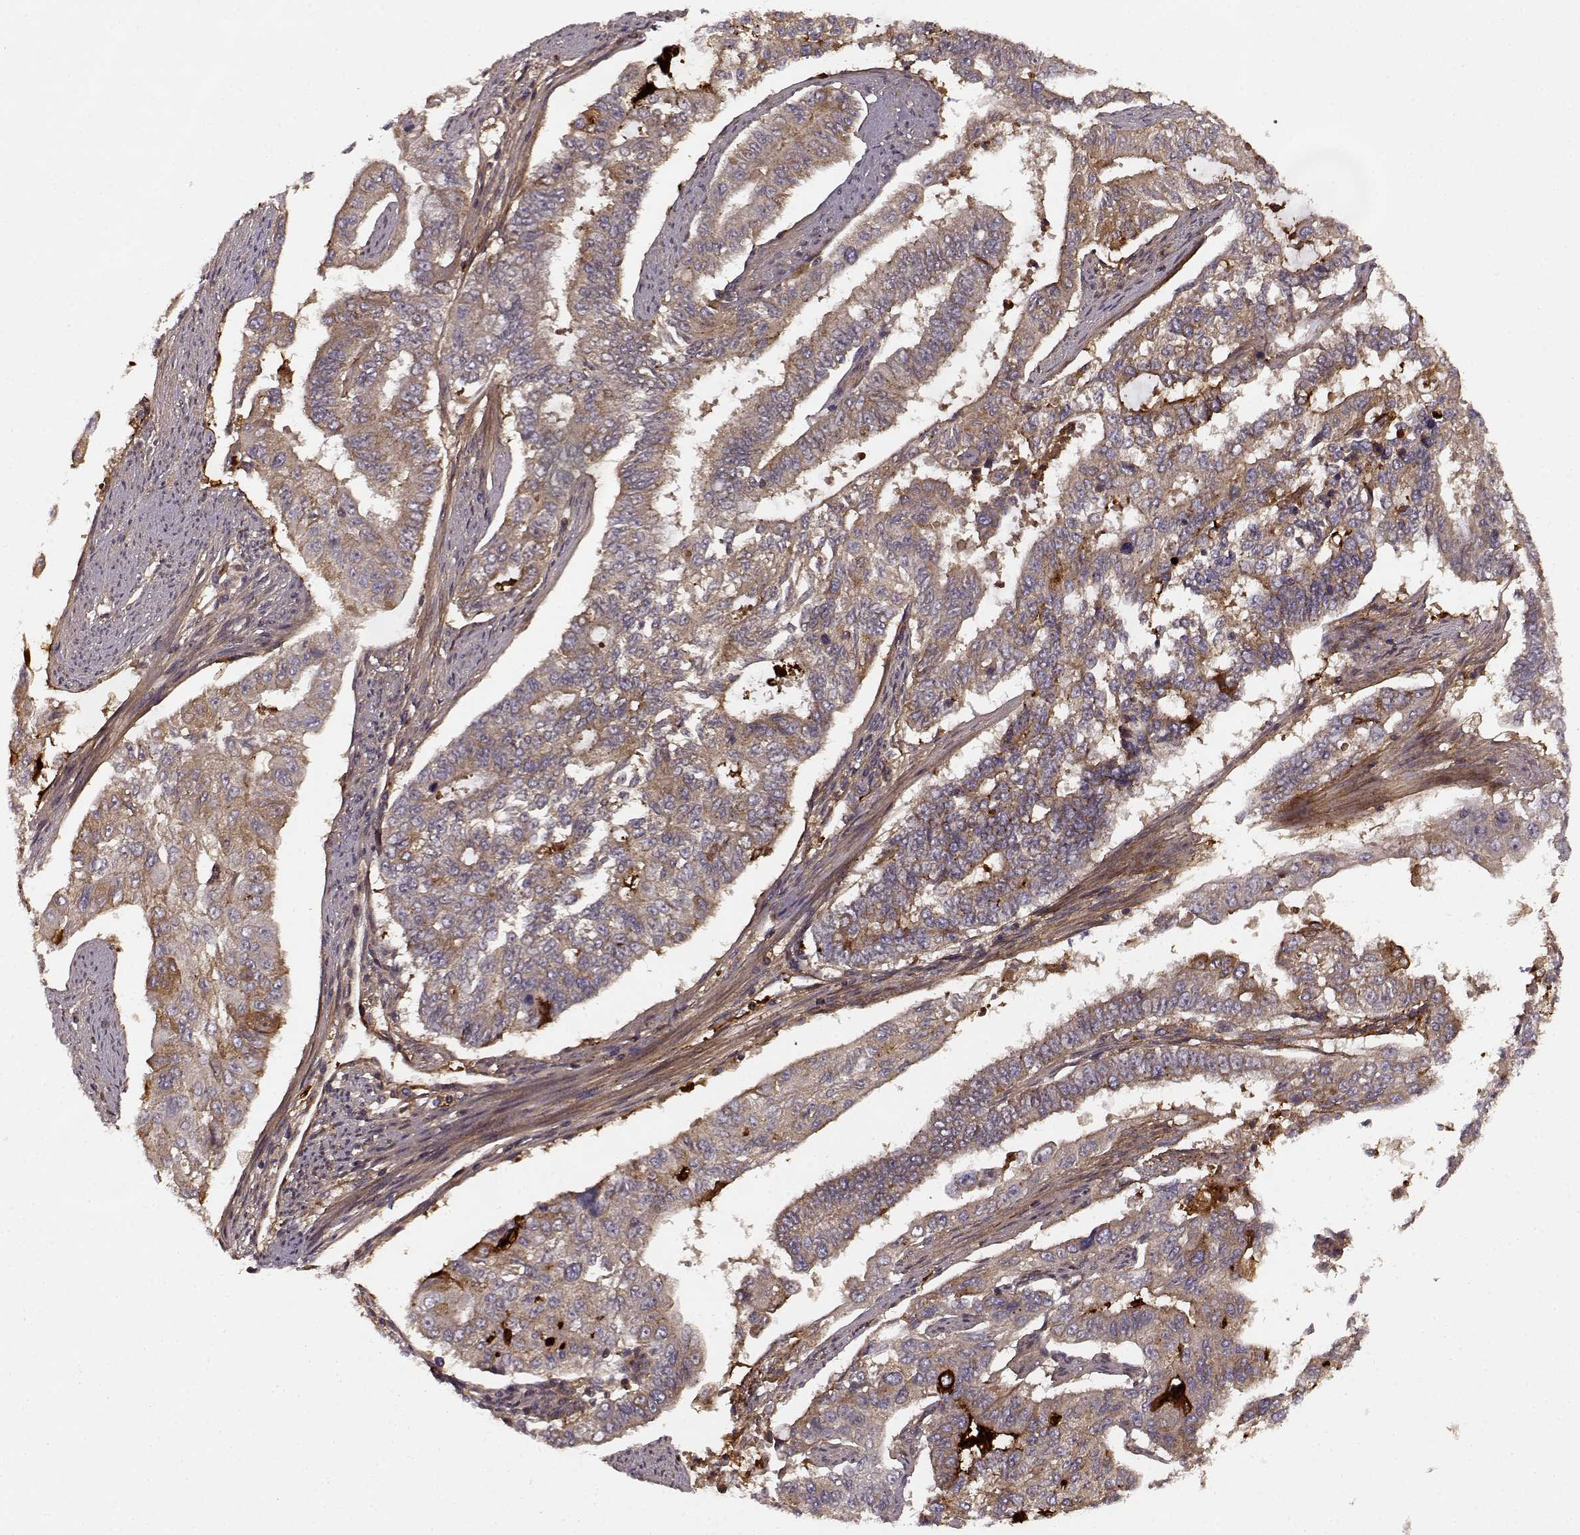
{"staining": {"intensity": "weak", "quantity": ">75%", "location": "cytoplasmic/membranous"}, "tissue": "endometrial cancer", "cell_type": "Tumor cells", "image_type": "cancer", "snomed": [{"axis": "morphology", "description": "Adenocarcinoma, NOS"}, {"axis": "topography", "description": "Uterus"}], "caption": "Endometrial cancer (adenocarcinoma) stained with IHC exhibits weak cytoplasmic/membranous staining in approximately >75% of tumor cells.", "gene": "IFRD2", "patient": {"sex": "female", "age": 59}}